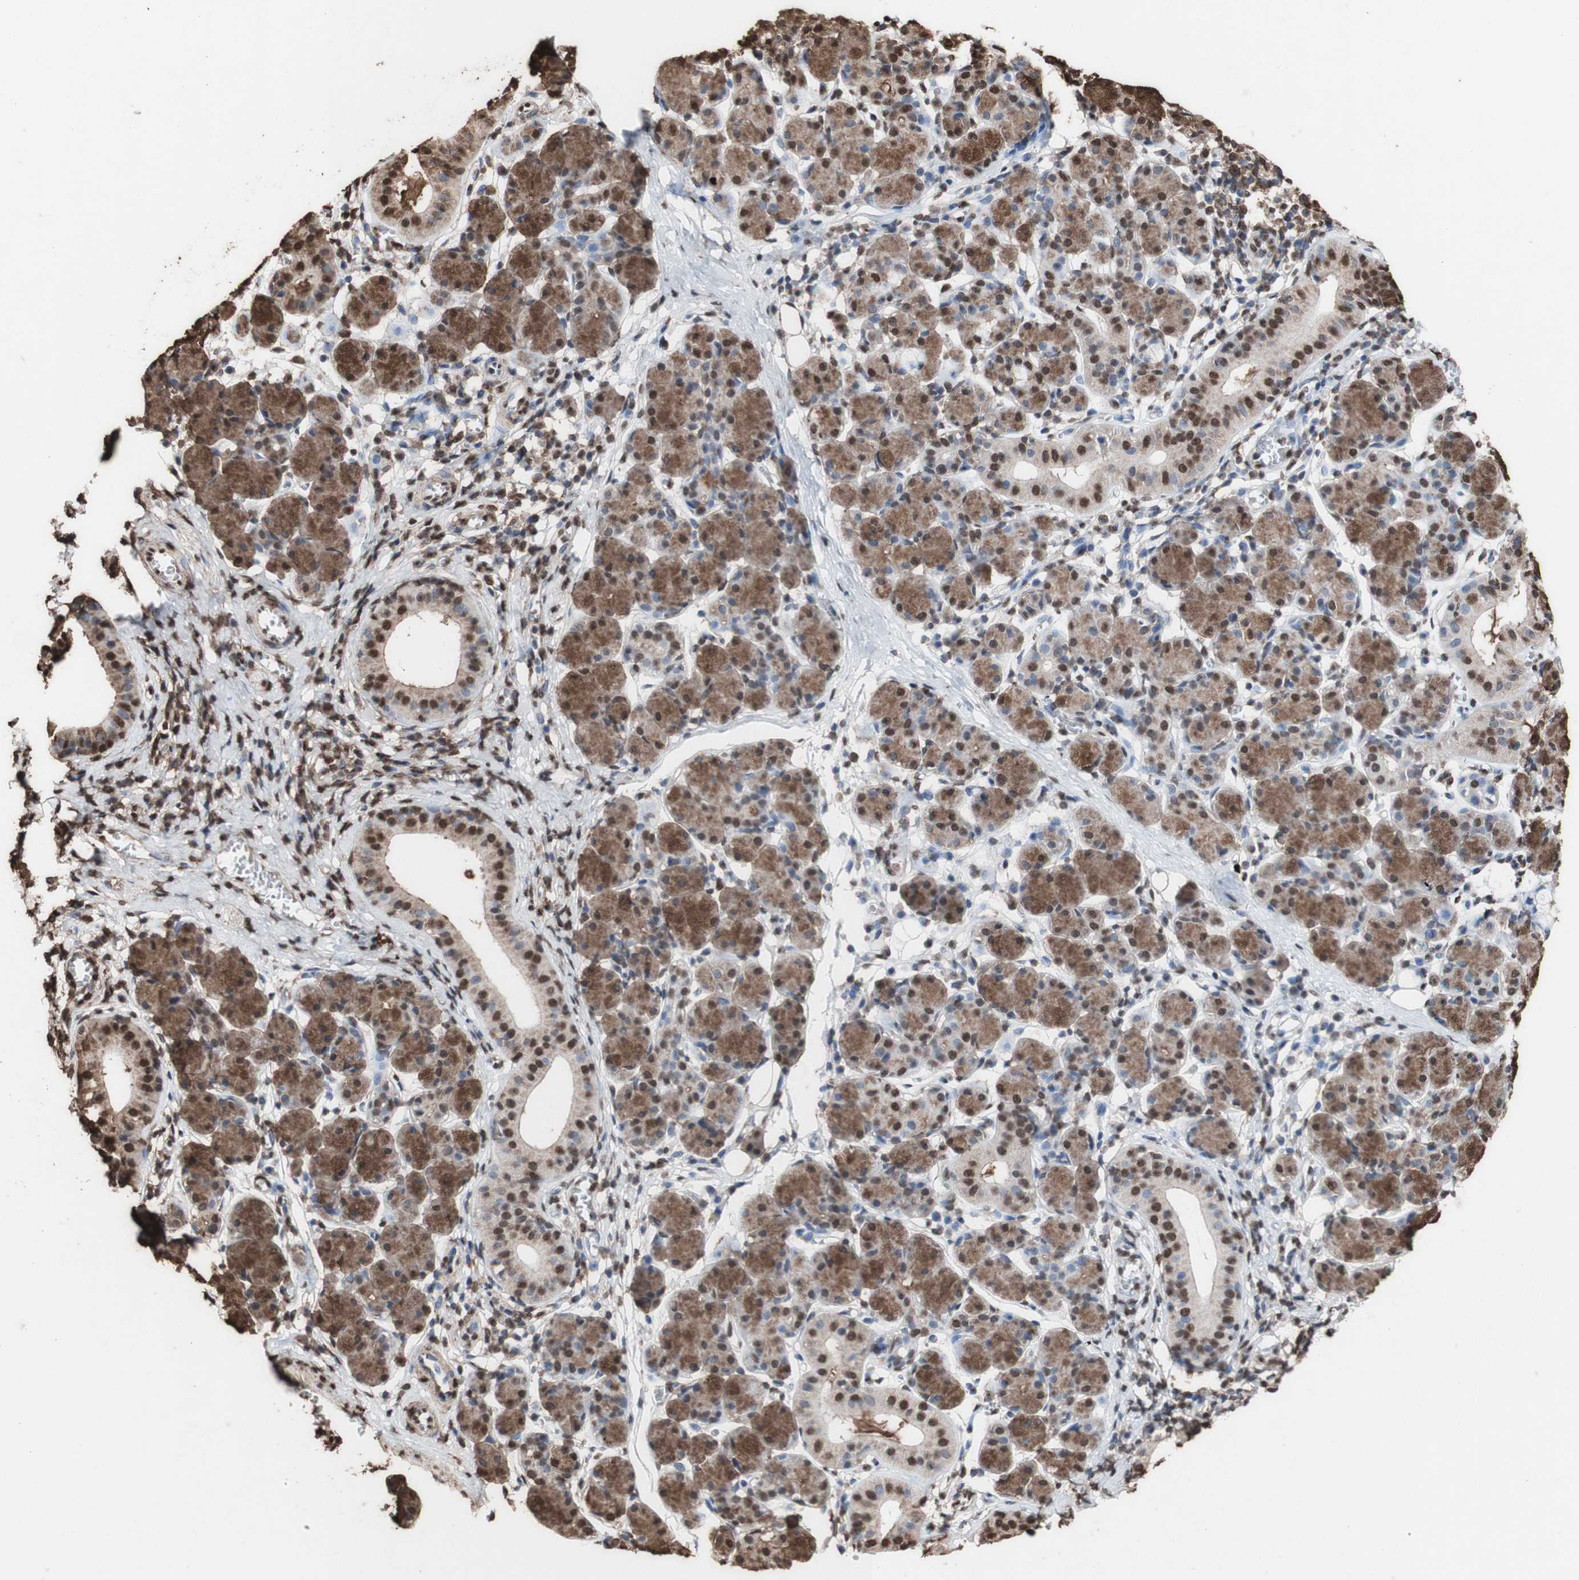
{"staining": {"intensity": "moderate", "quantity": ">75%", "location": "cytoplasmic/membranous,nuclear"}, "tissue": "salivary gland", "cell_type": "Glandular cells", "image_type": "normal", "snomed": [{"axis": "morphology", "description": "Normal tissue, NOS"}, {"axis": "morphology", "description": "Inflammation, NOS"}, {"axis": "topography", "description": "Lymph node"}, {"axis": "topography", "description": "Salivary gland"}], "caption": "Immunohistochemical staining of normal human salivary gland demonstrates >75% levels of moderate cytoplasmic/membranous,nuclear protein staining in about >75% of glandular cells.", "gene": "PIDD1", "patient": {"sex": "male", "age": 3}}